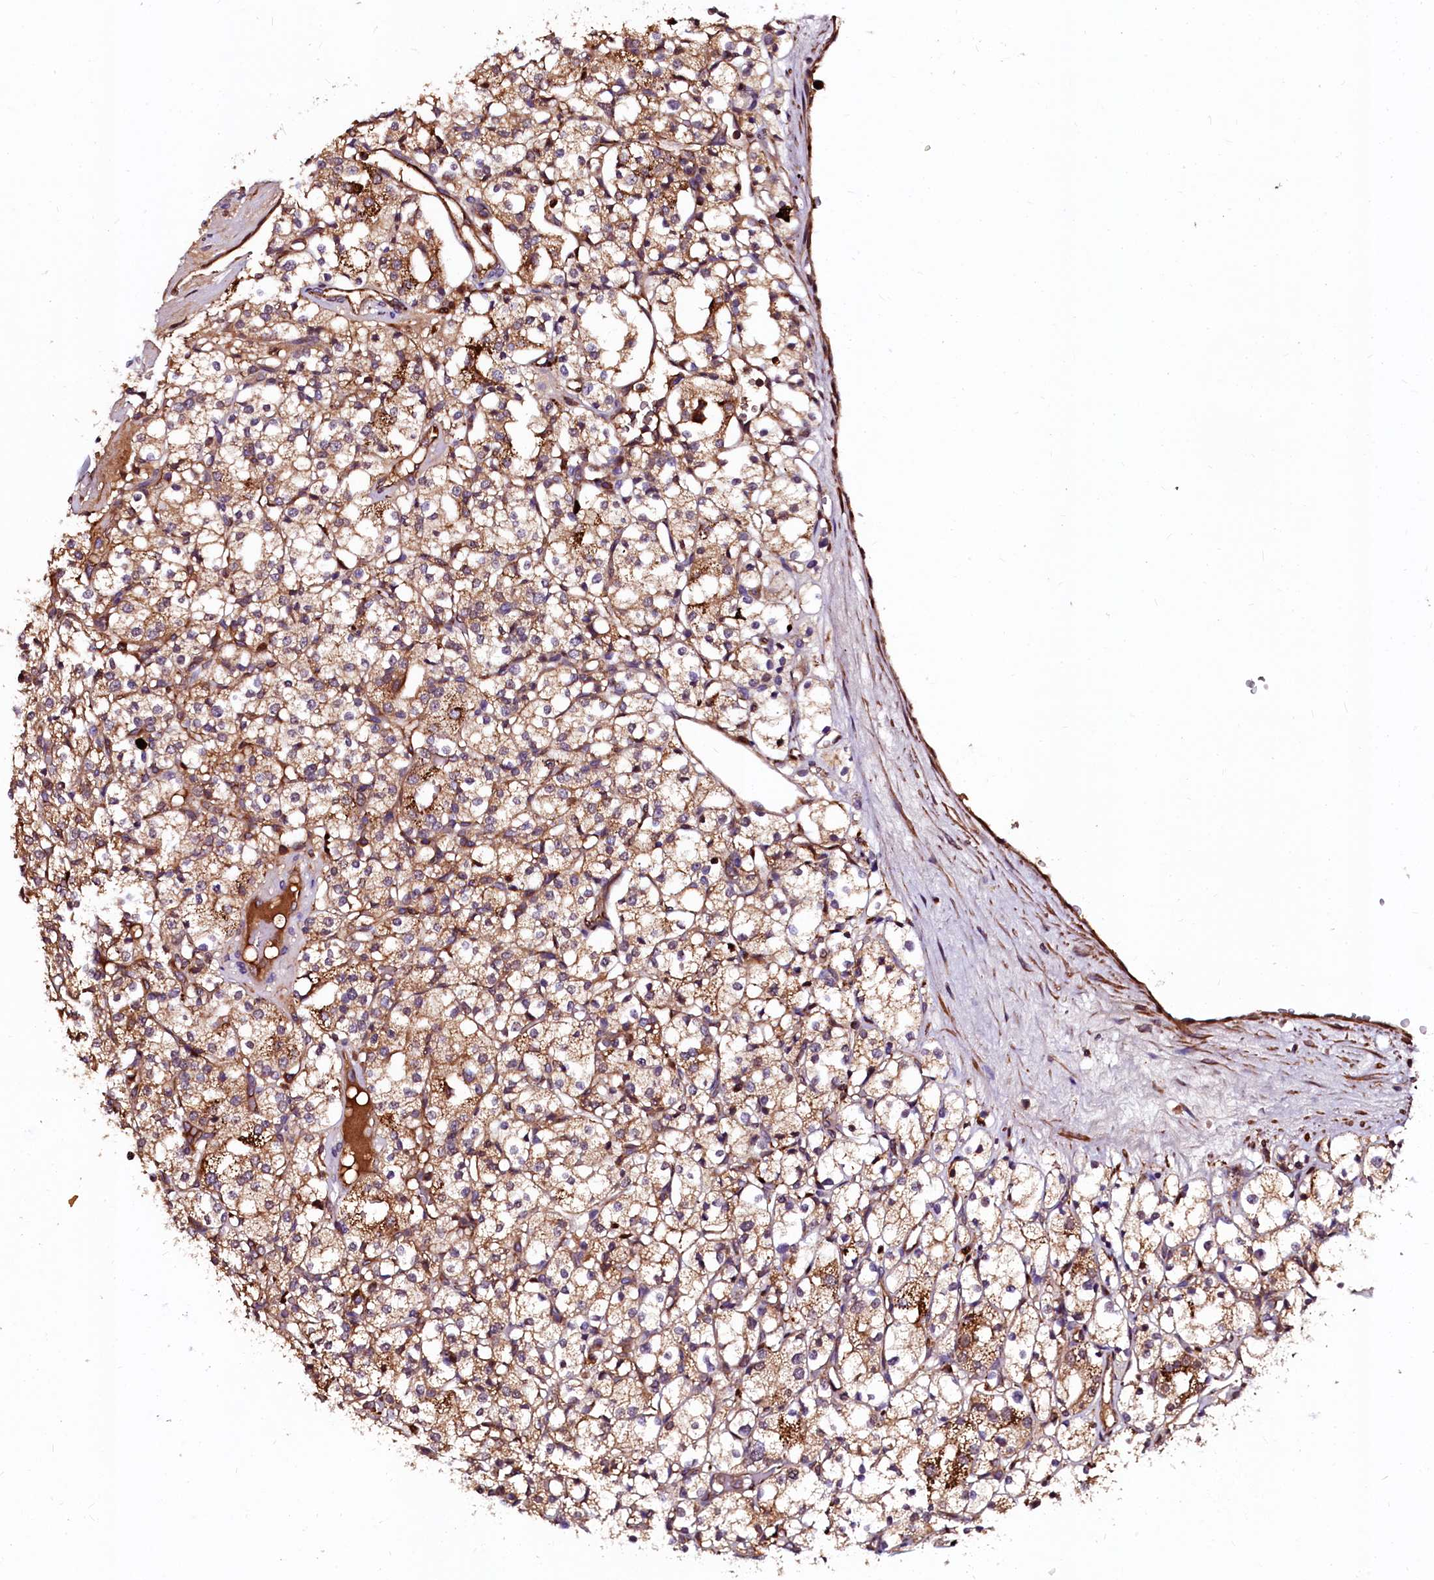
{"staining": {"intensity": "moderate", "quantity": "25%-75%", "location": "cytoplasmic/membranous"}, "tissue": "renal cancer", "cell_type": "Tumor cells", "image_type": "cancer", "snomed": [{"axis": "morphology", "description": "Adenocarcinoma, NOS"}, {"axis": "topography", "description": "Kidney"}], "caption": "The micrograph reveals a brown stain indicating the presence of a protein in the cytoplasmic/membranous of tumor cells in renal cancer.", "gene": "N4BP1", "patient": {"sex": "male", "age": 77}}